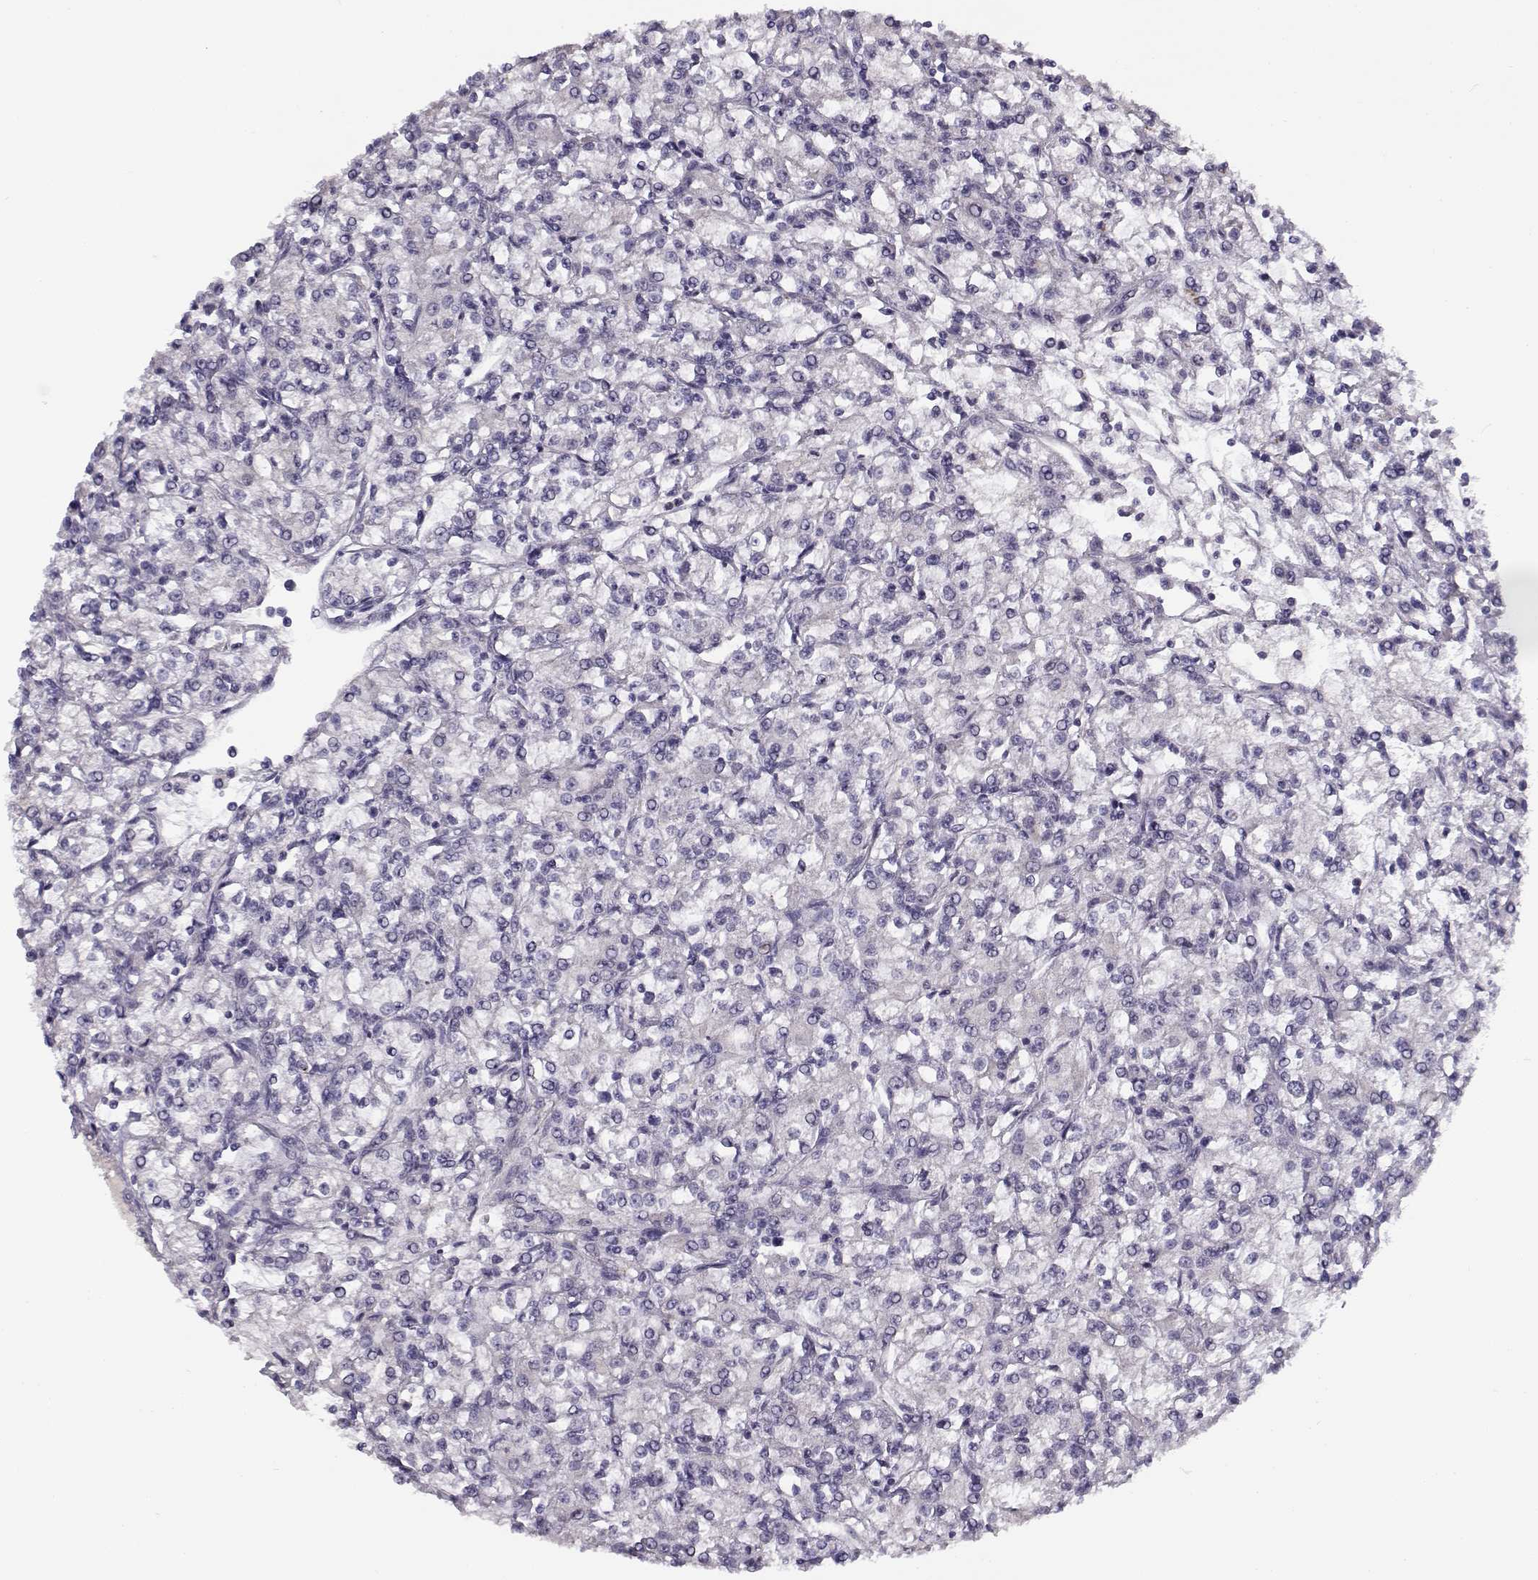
{"staining": {"intensity": "negative", "quantity": "none", "location": "none"}, "tissue": "renal cancer", "cell_type": "Tumor cells", "image_type": "cancer", "snomed": [{"axis": "morphology", "description": "Adenocarcinoma, NOS"}, {"axis": "topography", "description": "Kidney"}], "caption": "This is an IHC photomicrograph of human renal adenocarcinoma. There is no positivity in tumor cells.", "gene": "TMEM145", "patient": {"sex": "female", "age": 59}}